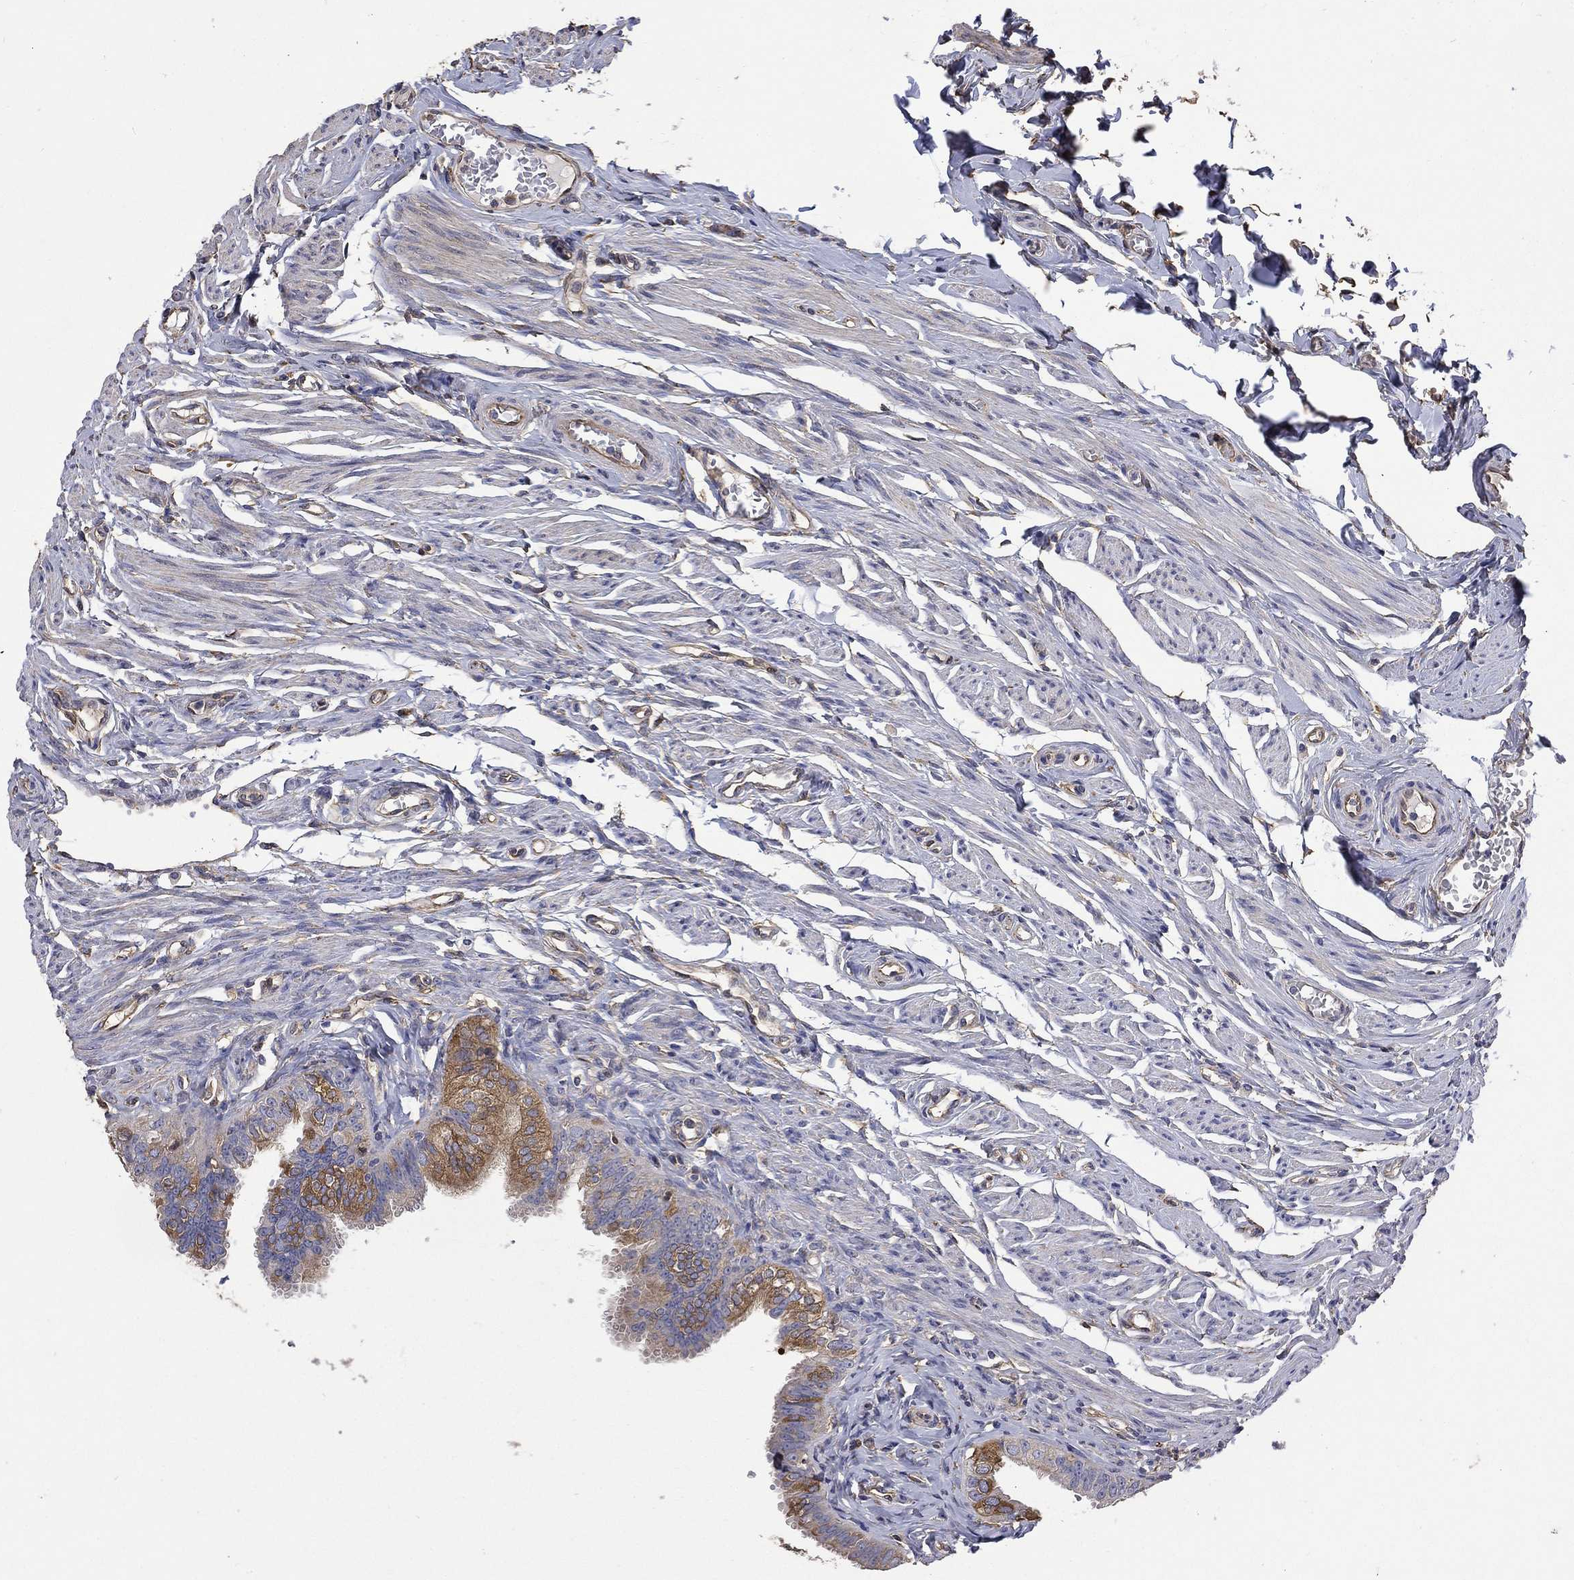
{"staining": {"intensity": "moderate", "quantity": "25%-75%", "location": "cytoplasmic/membranous"}, "tissue": "fallopian tube", "cell_type": "Glandular cells", "image_type": "normal", "snomed": [{"axis": "morphology", "description": "Normal tissue, NOS"}, {"axis": "topography", "description": "Fallopian tube"}], "caption": "Immunohistochemistry (IHC) (DAB (3,3'-diaminobenzidine)) staining of benign human fallopian tube demonstrates moderate cytoplasmic/membranous protein staining in about 25%-75% of glandular cells.", "gene": "DPYSL2", "patient": {"sex": "female", "age": 54}}